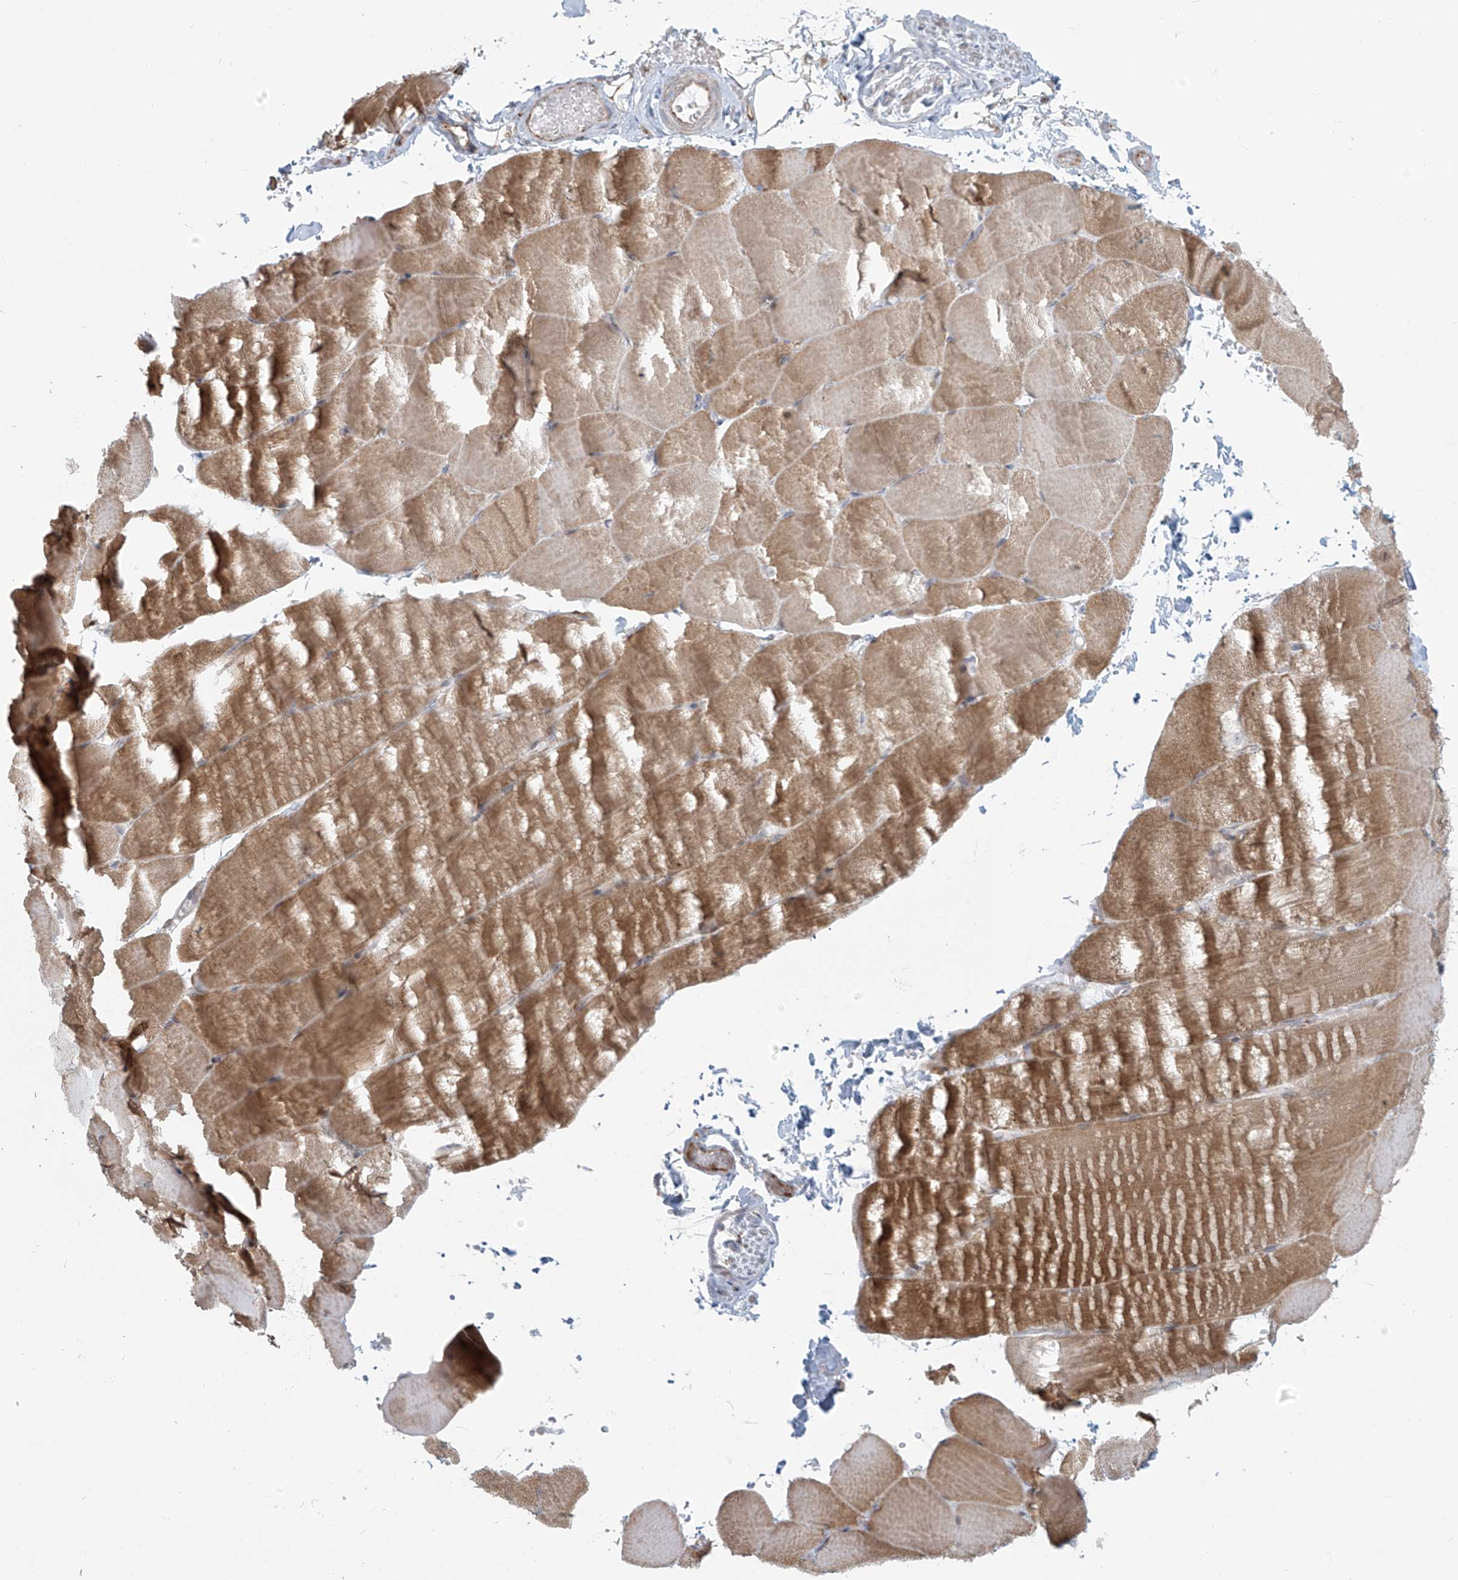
{"staining": {"intensity": "moderate", "quantity": "25%-75%", "location": "cytoplasmic/membranous"}, "tissue": "skeletal muscle", "cell_type": "Myocytes", "image_type": "normal", "snomed": [{"axis": "morphology", "description": "Normal tissue, NOS"}, {"axis": "topography", "description": "Skeletal muscle"}, {"axis": "topography", "description": "Parathyroid gland"}], "caption": "There is medium levels of moderate cytoplasmic/membranous expression in myocytes of normal skeletal muscle, as demonstrated by immunohistochemical staining (brown color).", "gene": "KATNIP", "patient": {"sex": "female", "age": 37}}